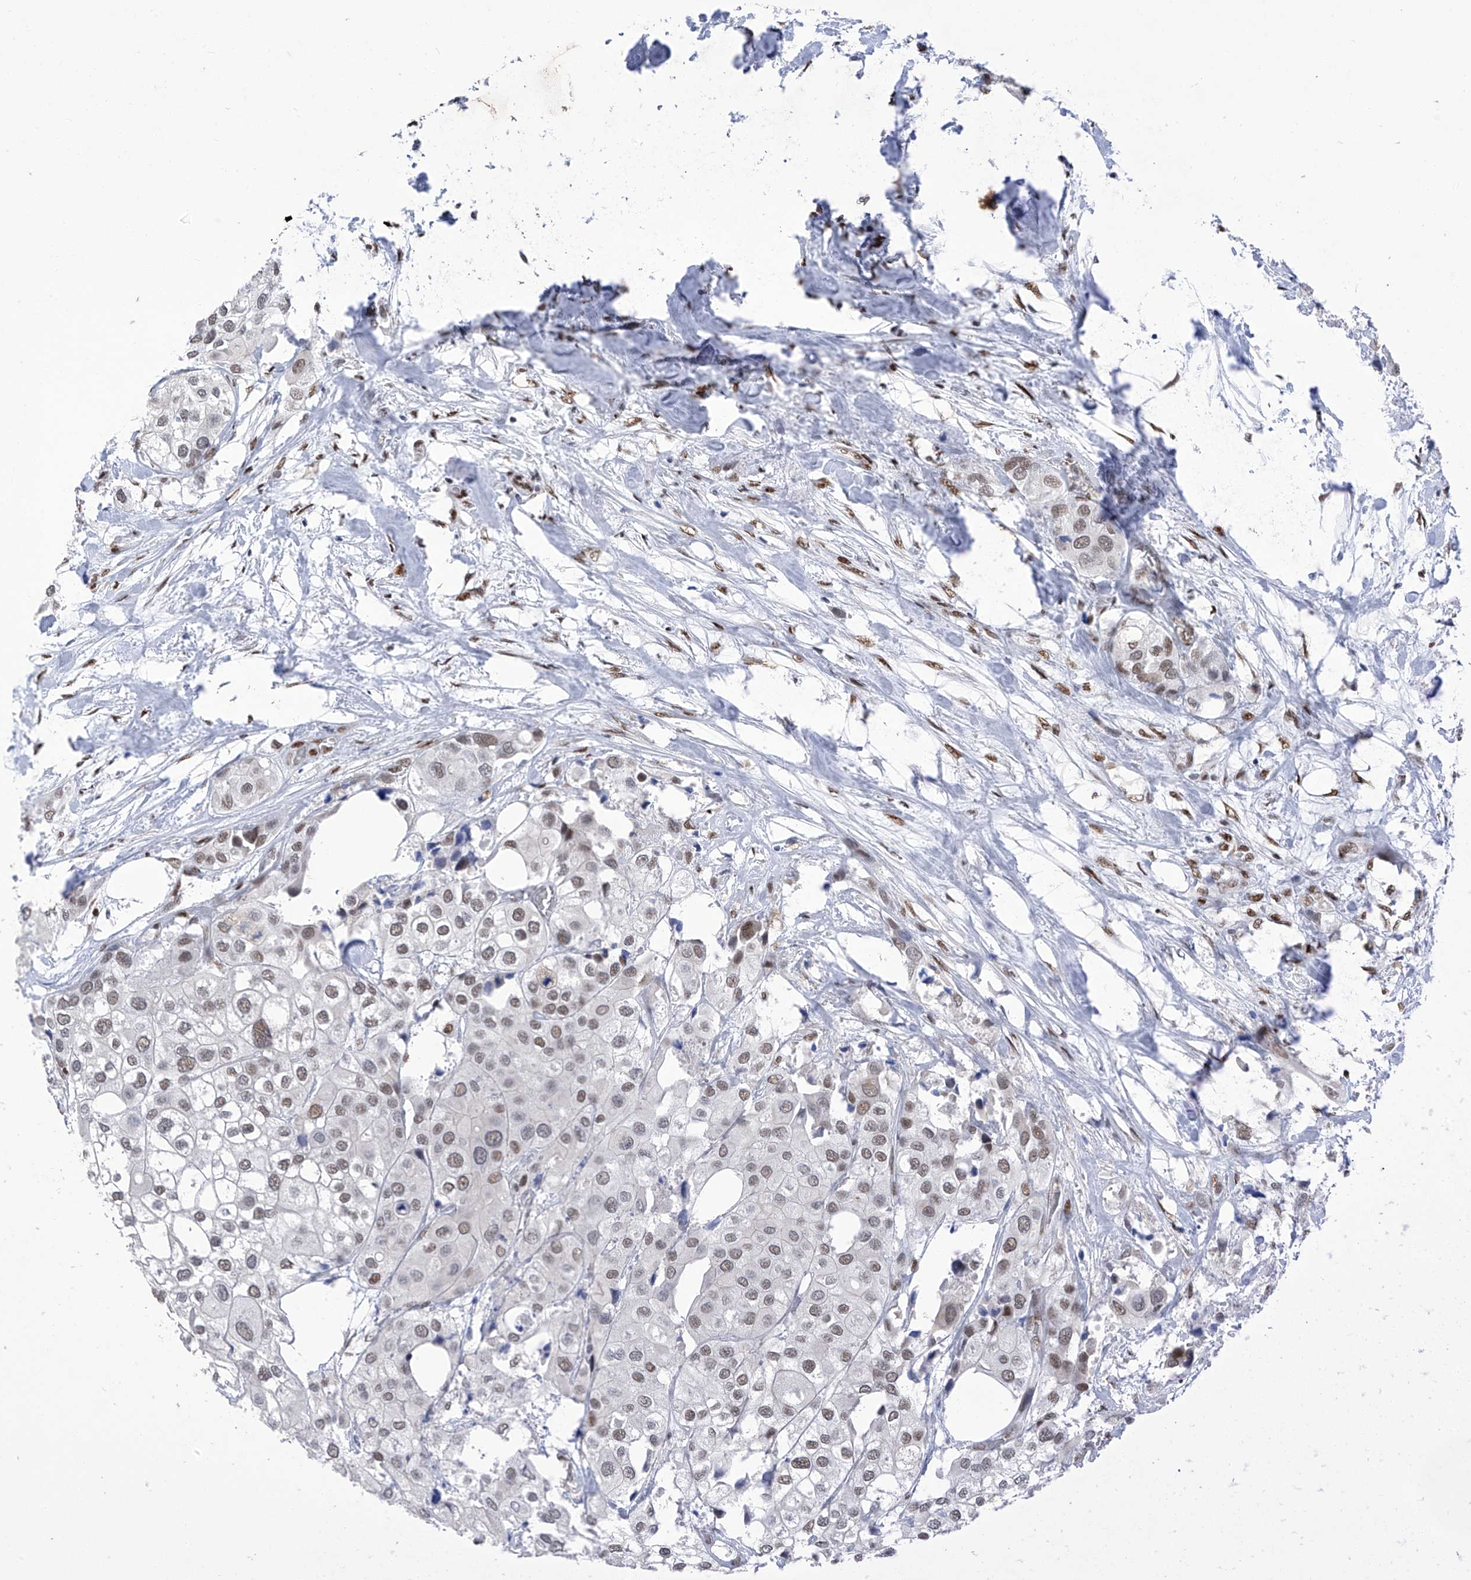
{"staining": {"intensity": "weak", "quantity": "25%-75%", "location": "nuclear"}, "tissue": "urothelial cancer", "cell_type": "Tumor cells", "image_type": "cancer", "snomed": [{"axis": "morphology", "description": "Urothelial carcinoma, High grade"}, {"axis": "topography", "description": "Urinary bladder"}], "caption": "Tumor cells reveal weak nuclear positivity in about 25%-75% of cells in urothelial cancer. (DAB (3,3'-diaminobenzidine) IHC with brightfield microscopy, high magnification).", "gene": "KHSRP", "patient": {"sex": "male", "age": 64}}